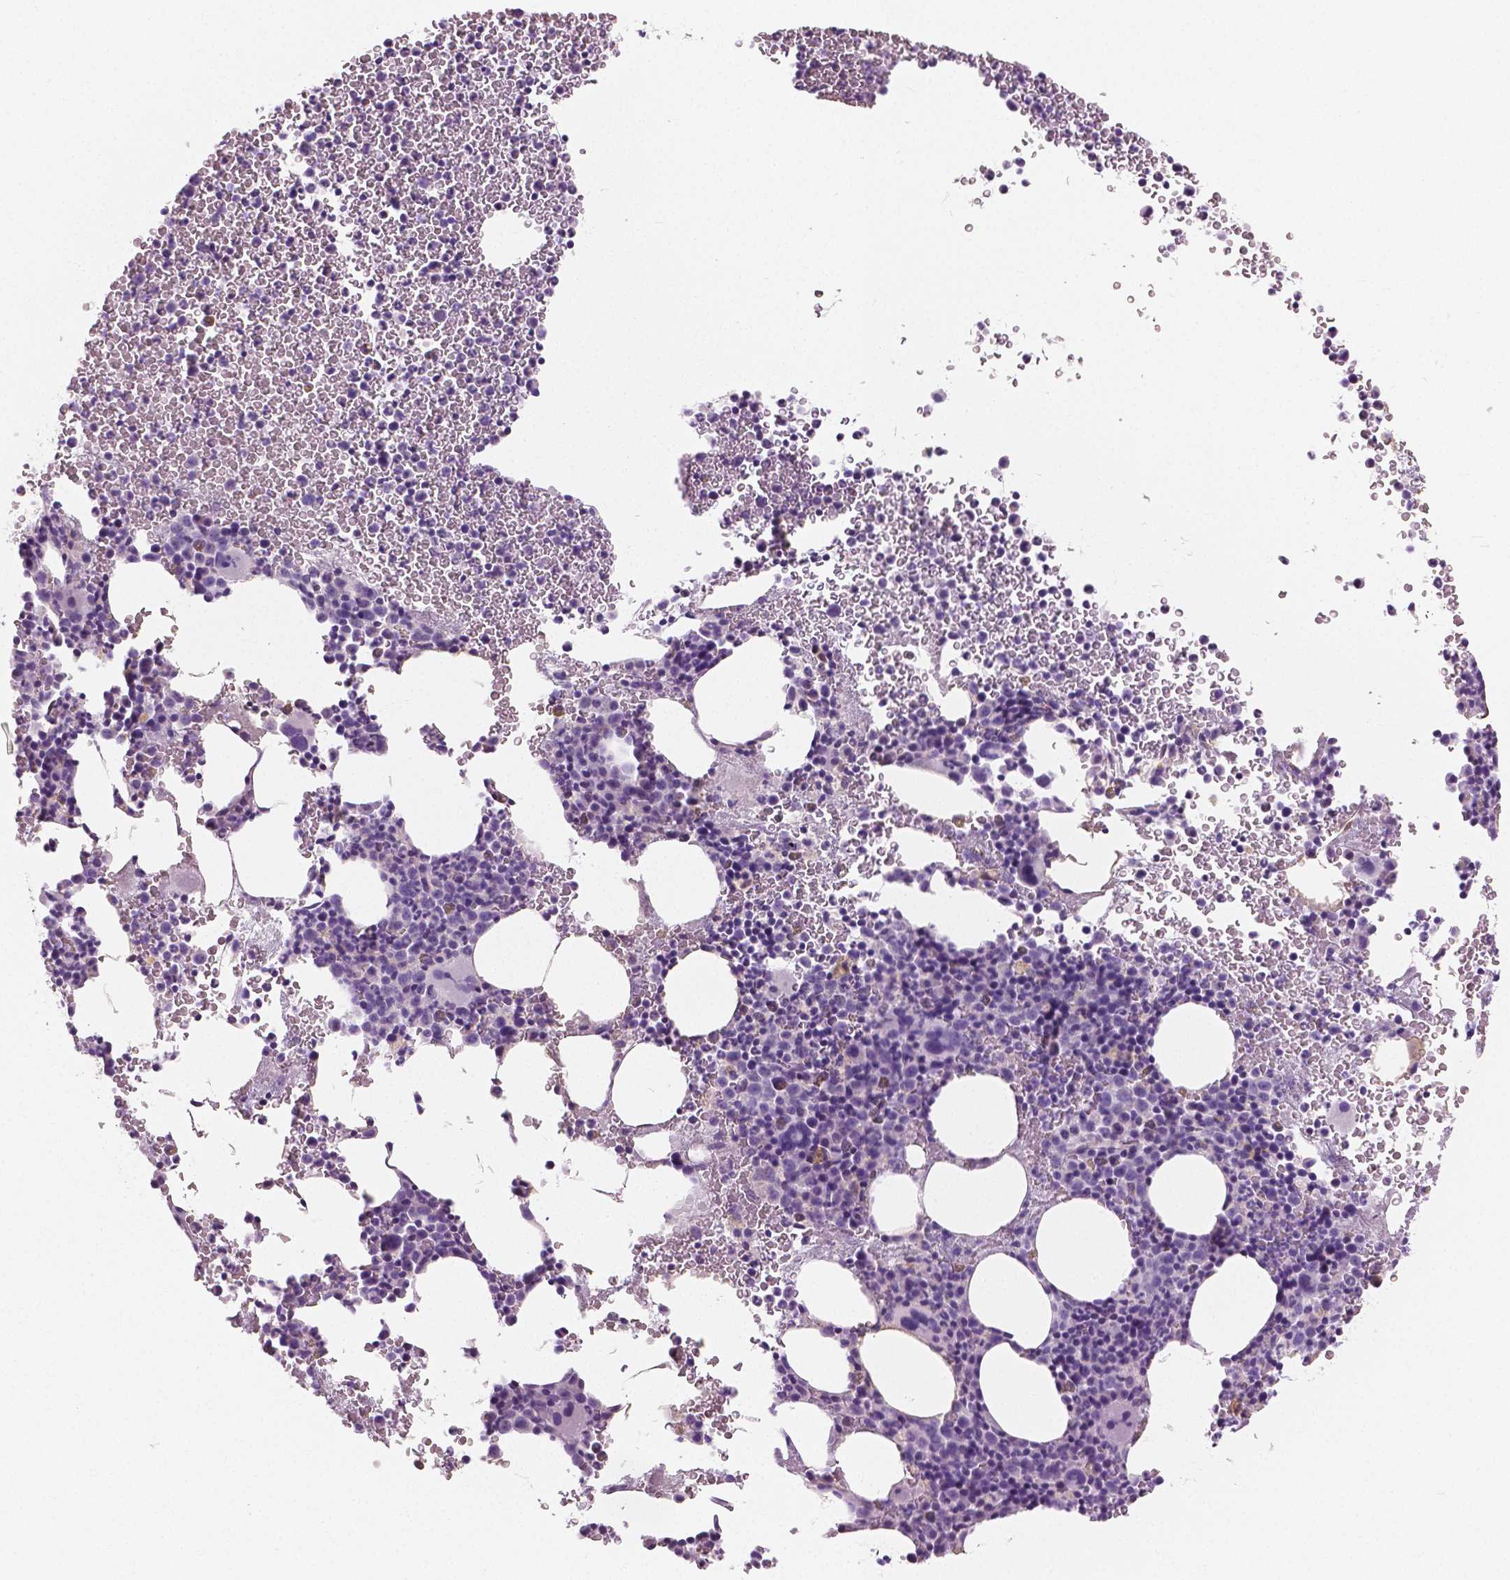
{"staining": {"intensity": "negative", "quantity": "none", "location": "none"}, "tissue": "bone marrow", "cell_type": "Hematopoietic cells", "image_type": "normal", "snomed": [{"axis": "morphology", "description": "Normal tissue, NOS"}, {"axis": "topography", "description": "Bone marrow"}], "caption": "Human bone marrow stained for a protein using IHC displays no expression in hematopoietic cells.", "gene": "GALM", "patient": {"sex": "female", "age": 56}}